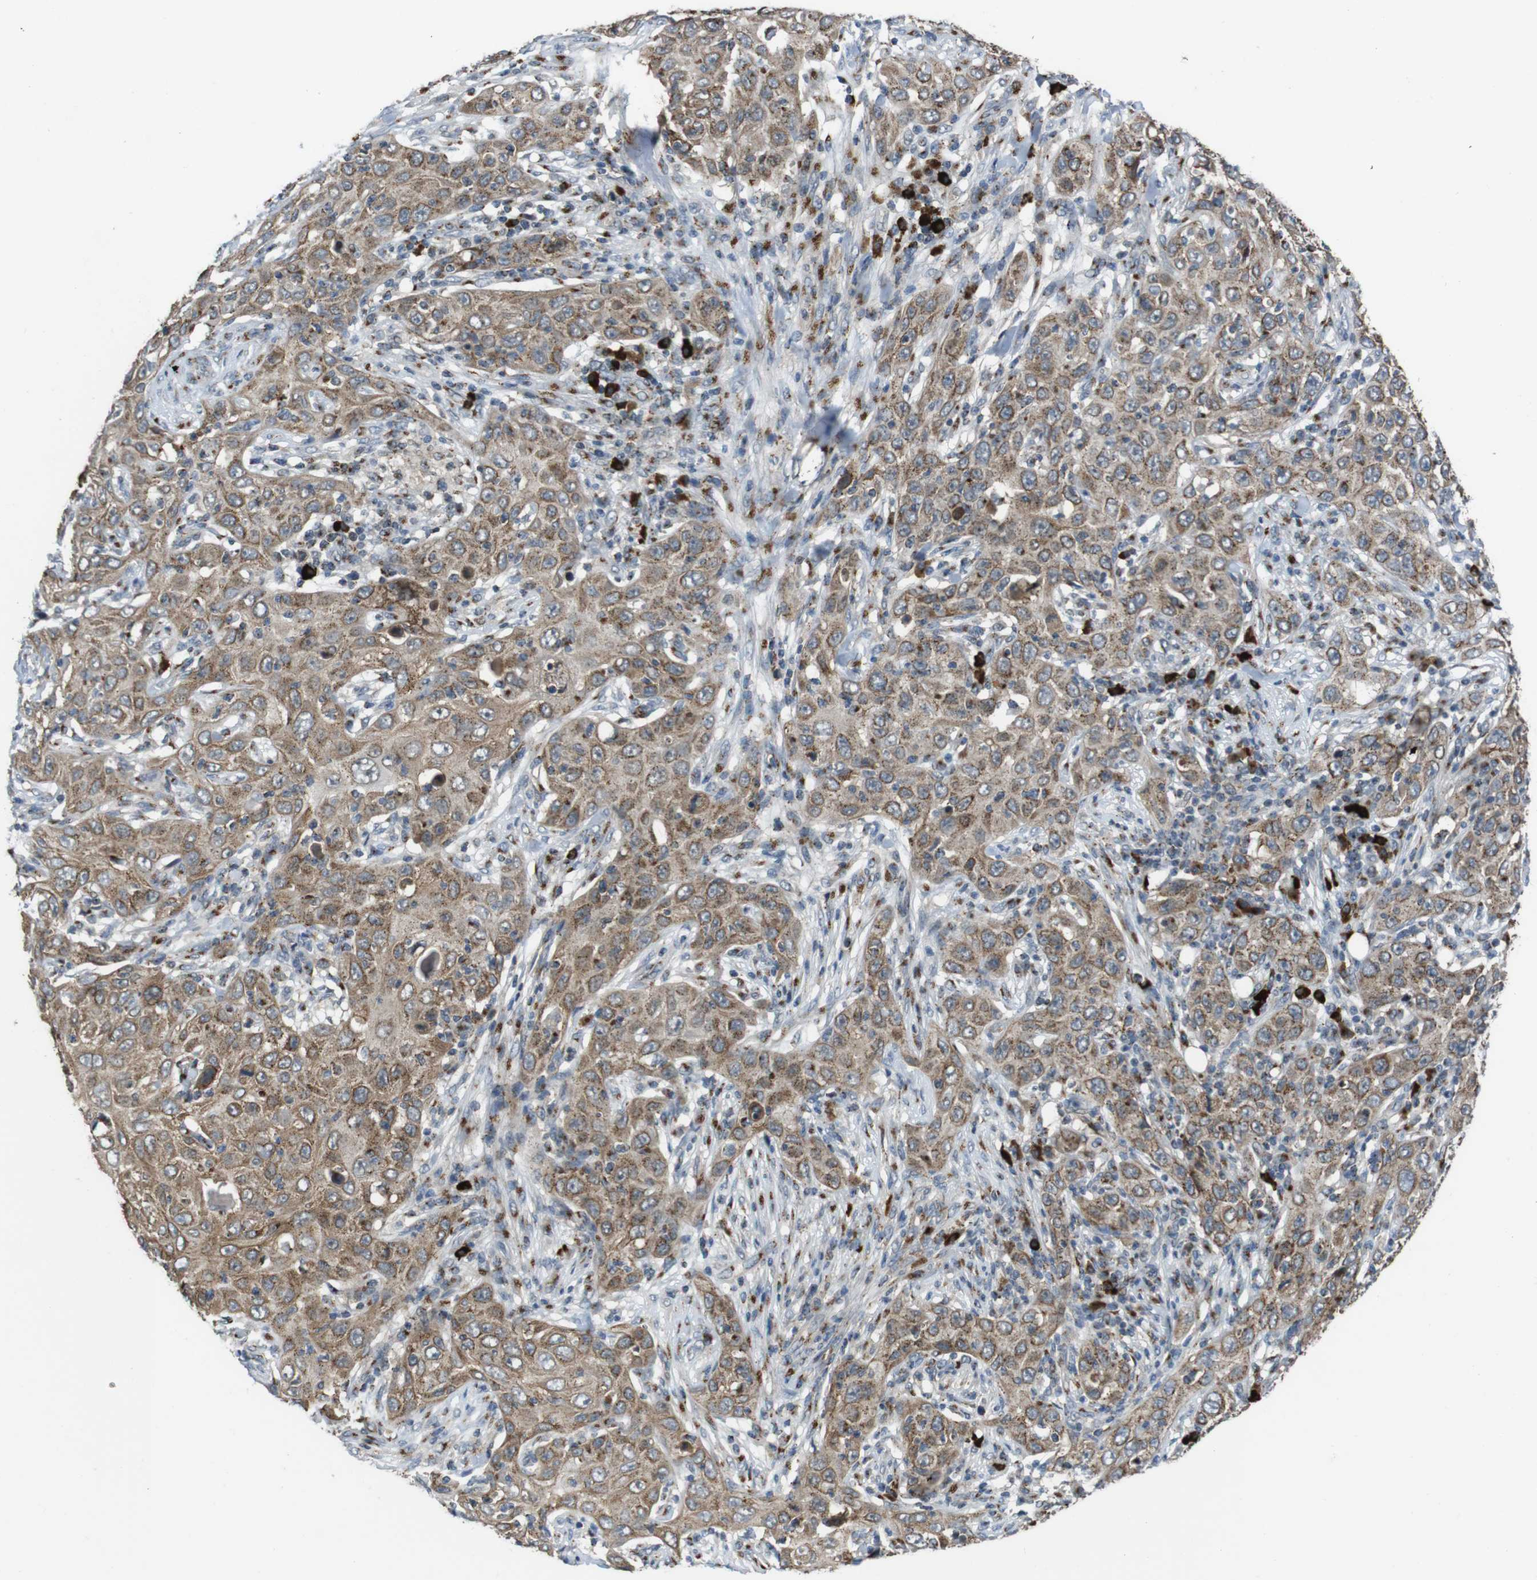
{"staining": {"intensity": "moderate", "quantity": ">75%", "location": "cytoplasmic/membranous"}, "tissue": "skin cancer", "cell_type": "Tumor cells", "image_type": "cancer", "snomed": [{"axis": "morphology", "description": "Squamous cell carcinoma, NOS"}, {"axis": "topography", "description": "Skin"}], "caption": "Brown immunohistochemical staining in skin cancer (squamous cell carcinoma) shows moderate cytoplasmic/membranous staining in approximately >75% of tumor cells.", "gene": "ZFPL1", "patient": {"sex": "female", "age": 88}}